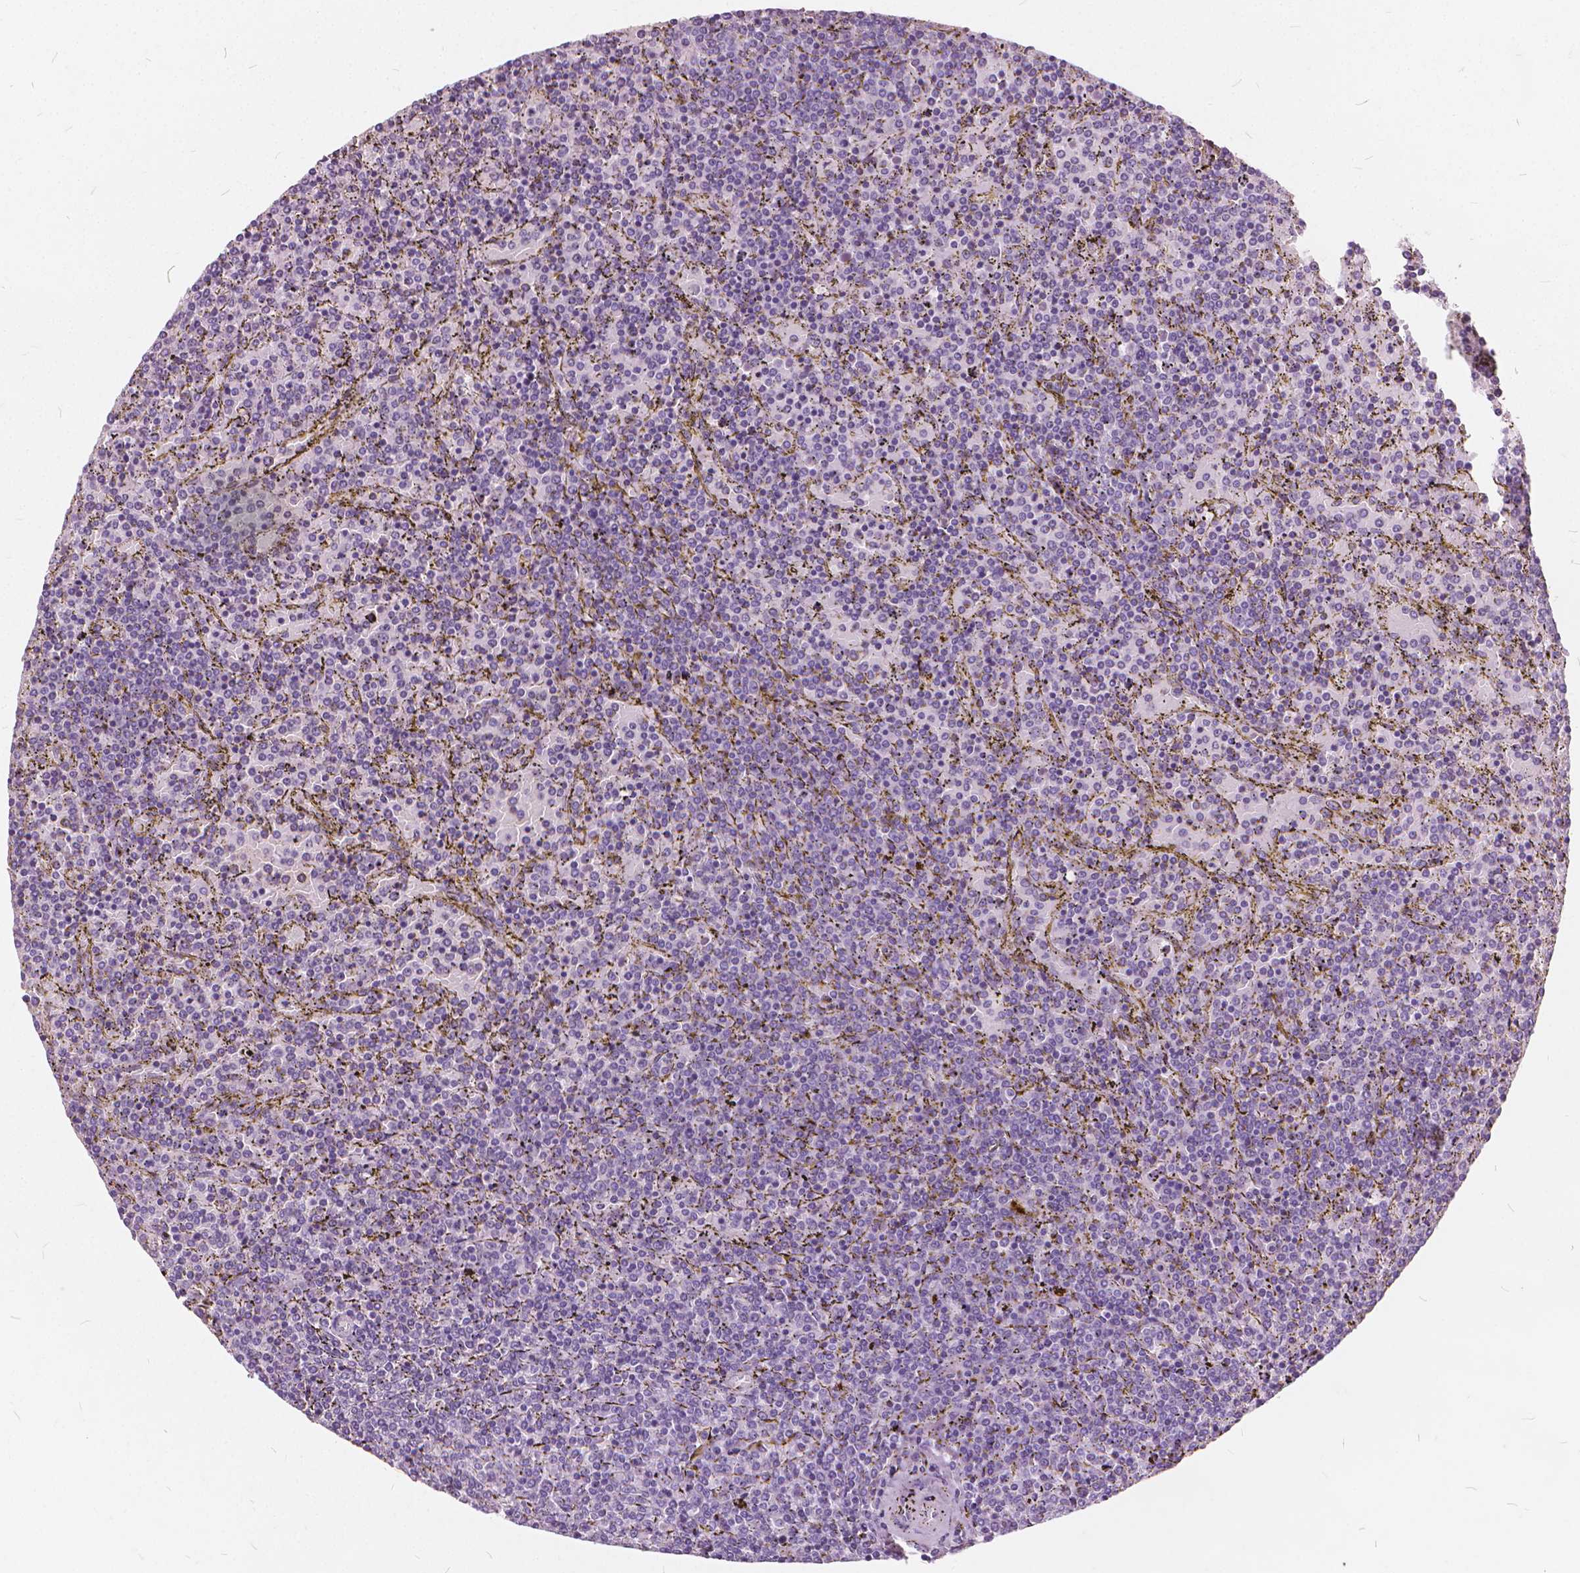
{"staining": {"intensity": "negative", "quantity": "none", "location": "none"}, "tissue": "lymphoma", "cell_type": "Tumor cells", "image_type": "cancer", "snomed": [{"axis": "morphology", "description": "Malignant lymphoma, non-Hodgkin's type, Low grade"}, {"axis": "topography", "description": "Spleen"}], "caption": "A photomicrograph of human low-grade malignant lymphoma, non-Hodgkin's type is negative for staining in tumor cells.", "gene": "DNM1", "patient": {"sex": "female", "age": 77}}